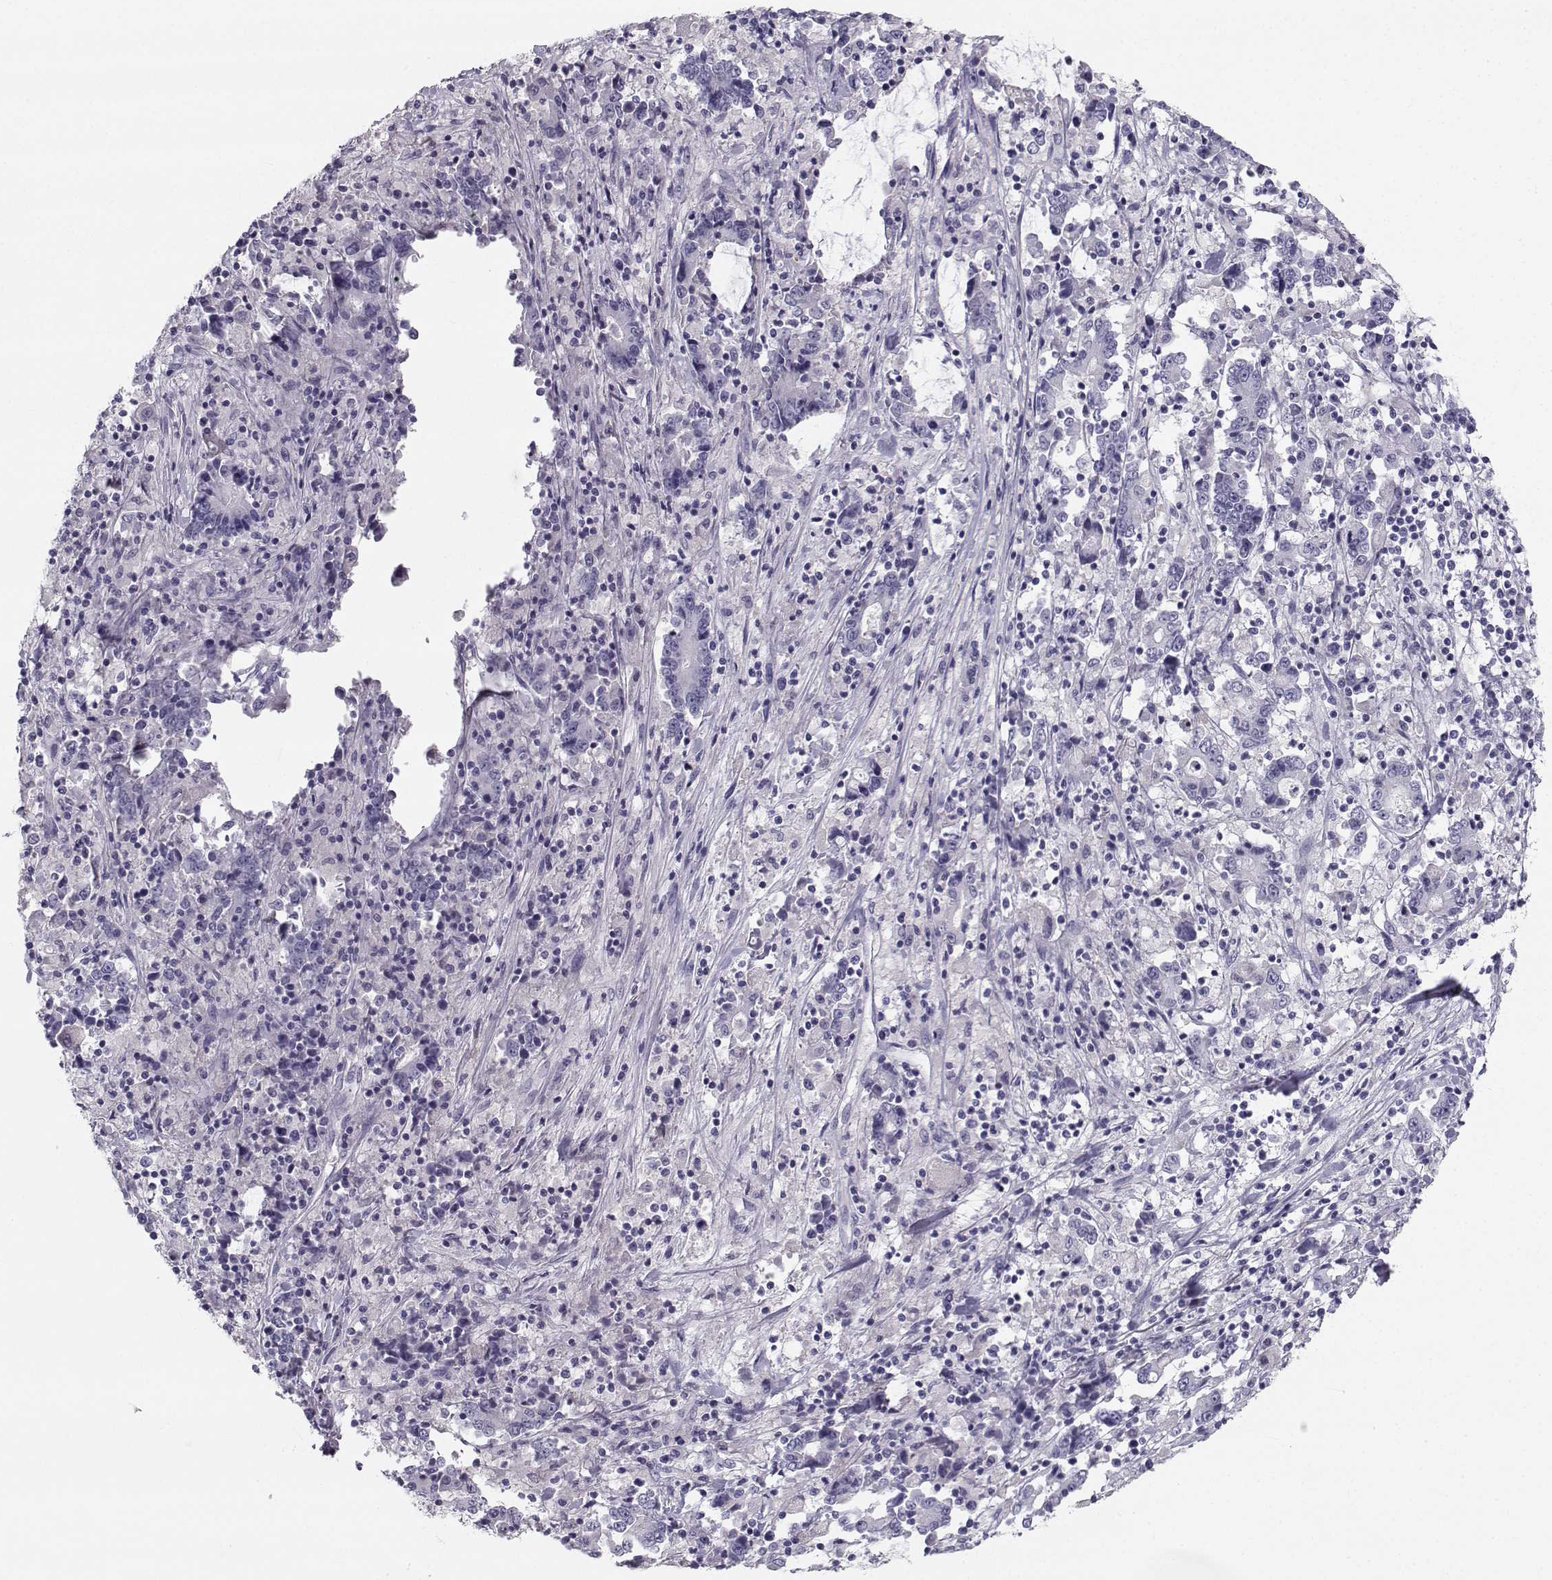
{"staining": {"intensity": "negative", "quantity": "none", "location": "none"}, "tissue": "stomach cancer", "cell_type": "Tumor cells", "image_type": "cancer", "snomed": [{"axis": "morphology", "description": "Adenocarcinoma, NOS"}, {"axis": "topography", "description": "Stomach, upper"}], "caption": "A photomicrograph of human stomach adenocarcinoma is negative for staining in tumor cells. (Stains: DAB (3,3'-diaminobenzidine) IHC with hematoxylin counter stain, Microscopy: brightfield microscopy at high magnification).", "gene": "SYCE1", "patient": {"sex": "male", "age": 68}}